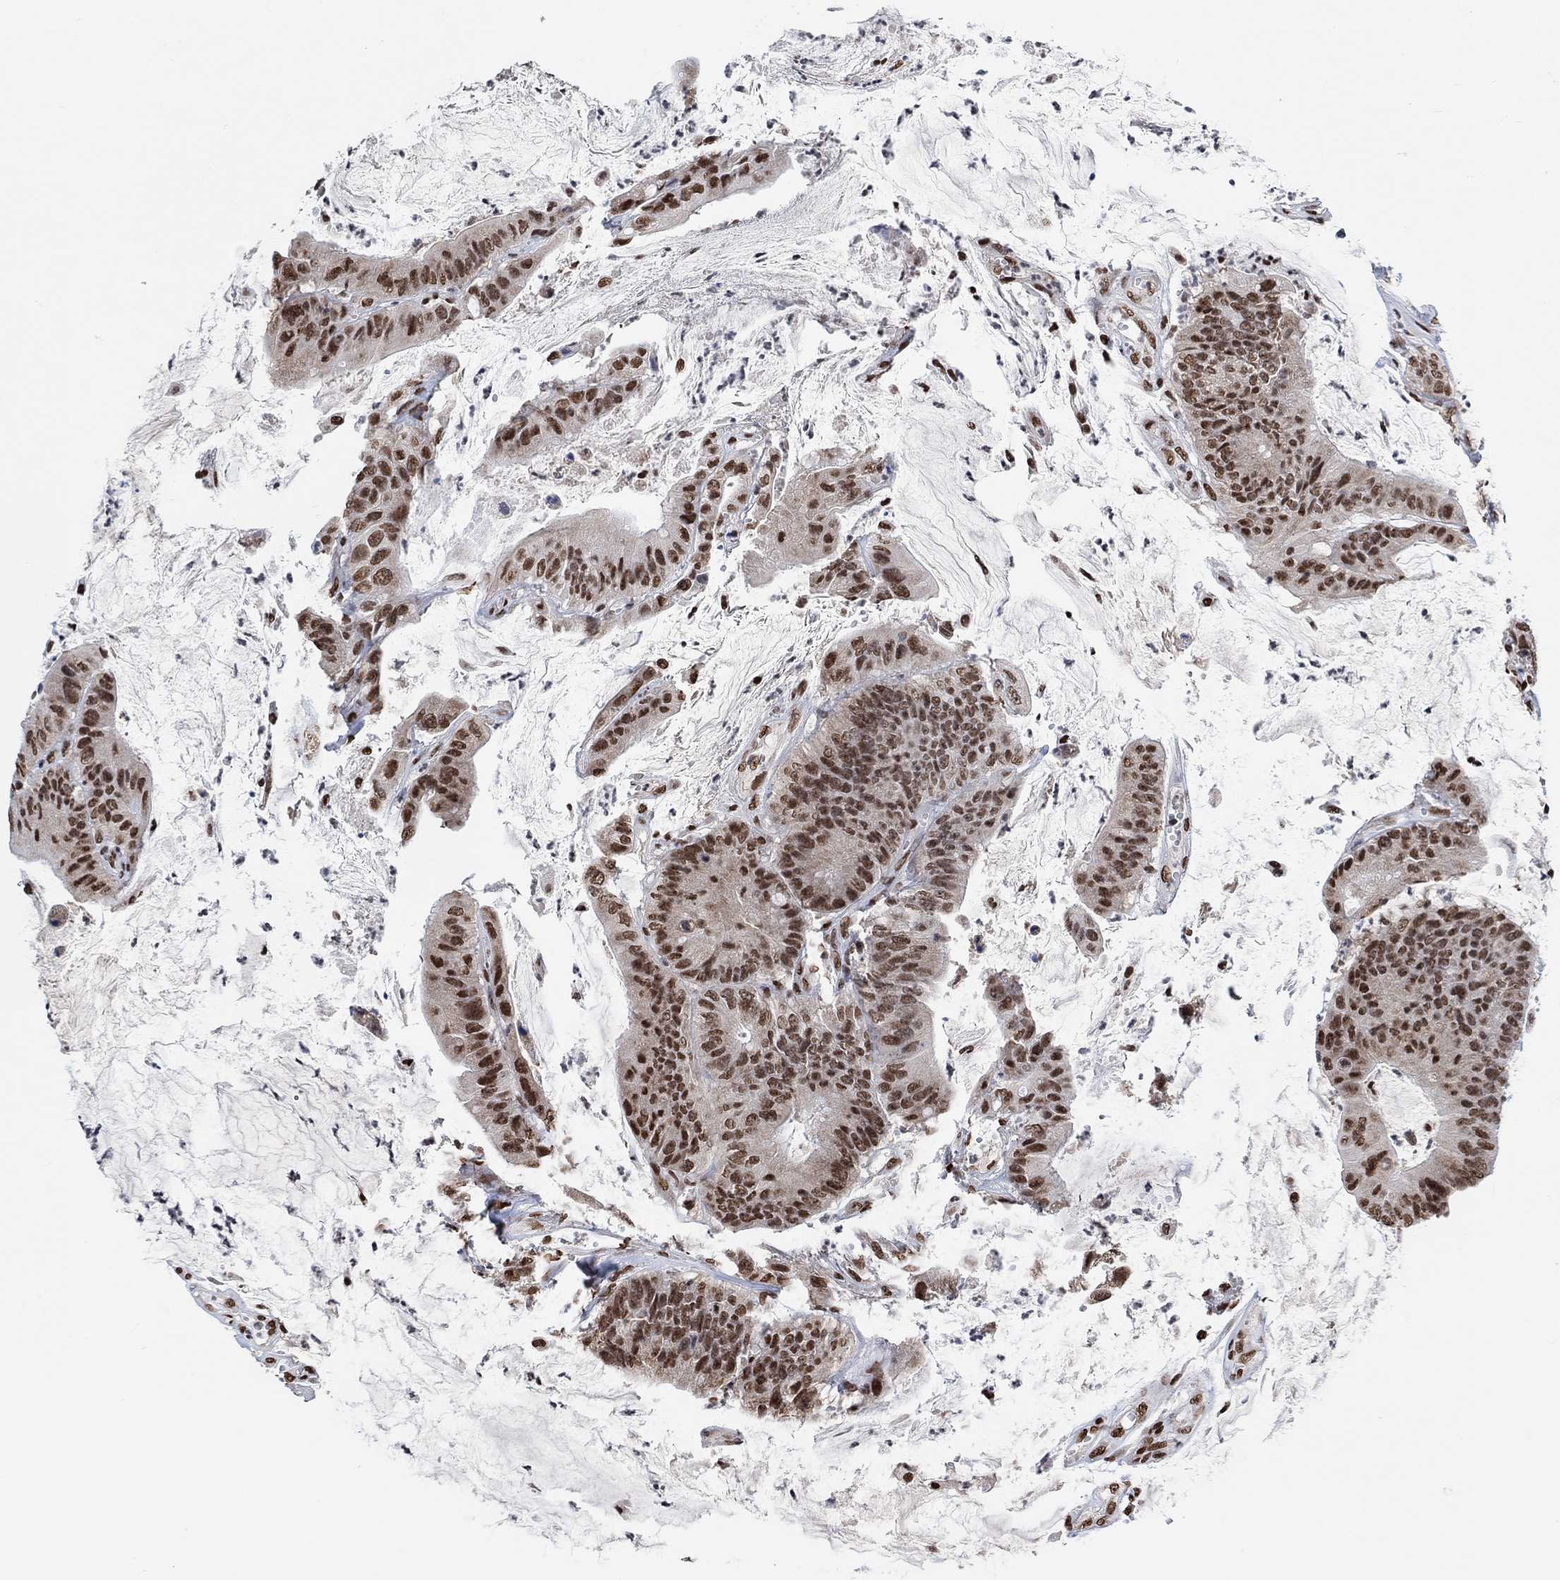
{"staining": {"intensity": "strong", "quantity": ">75%", "location": "nuclear"}, "tissue": "colorectal cancer", "cell_type": "Tumor cells", "image_type": "cancer", "snomed": [{"axis": "morphology", "description": "Adenocarcinoma, NOS"}, {"axis": "topography", "description": "Colon"}], "caption": "Human adenocarcinoma (colorectal) stained with a brown dye demonstrates strong nuclear positive staining in about >75% of tumor cells.", "gene": "USP39", "patient": {"sex": "female", "age": 69}}